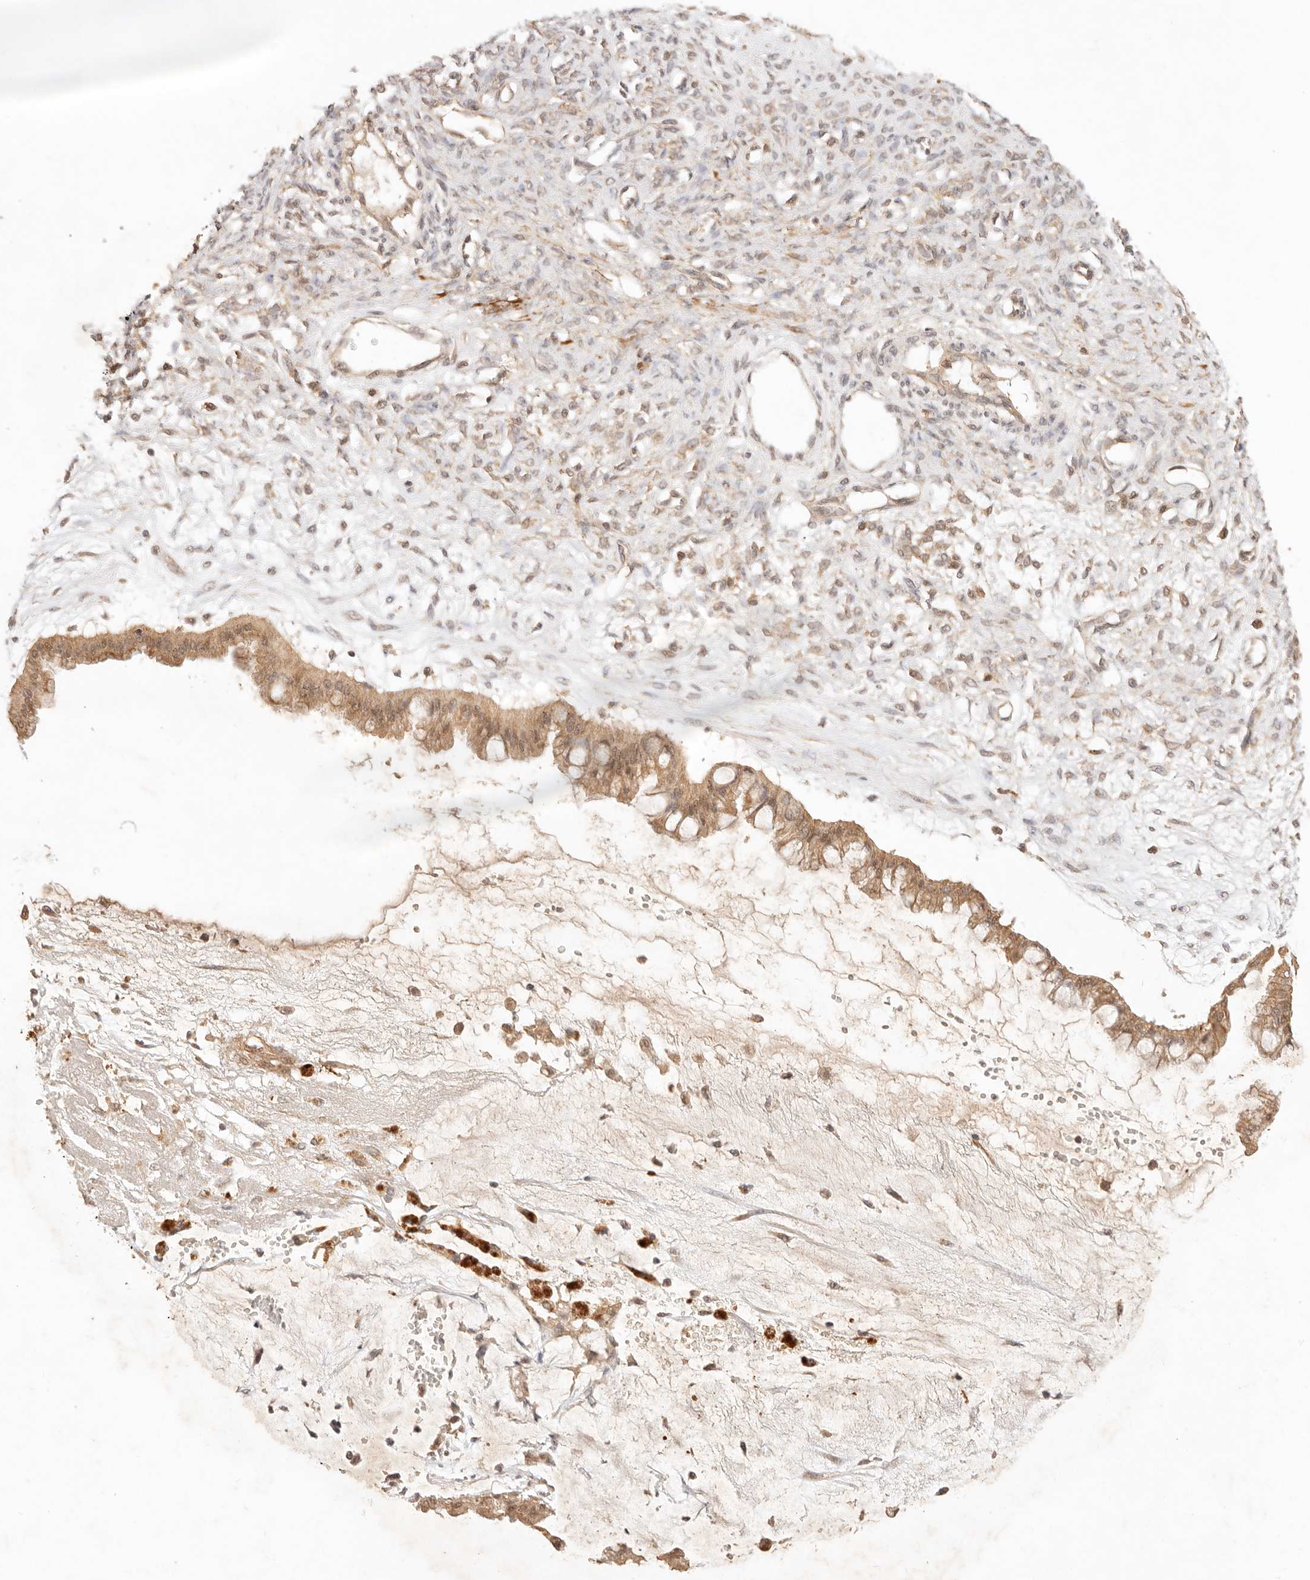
{"staining": {"intensity": "moderate", "quantity": ">75%", "location": "cytoplasmic/membranous,nuclear"}, "tissue": "ovarian cancer", "cell_type": "Tumor cells", "image_type": "cancer", "snomed": [{"axis": "morphology", "description": "Cystadenocarcinoma, mucinous, NOS"}, {"axis": "topography", "description": "Ovary"}], "caption": "Moderate cytoplasmic/membranous and nuclear protein positivity is identified in about >75% of tumor cells in ovarian cancer (mucinous cystadenocarcinoma). Nuclei are stained in blue.", "gene": "TRIM11", "patient": {"sex": "female", "age": 73}}